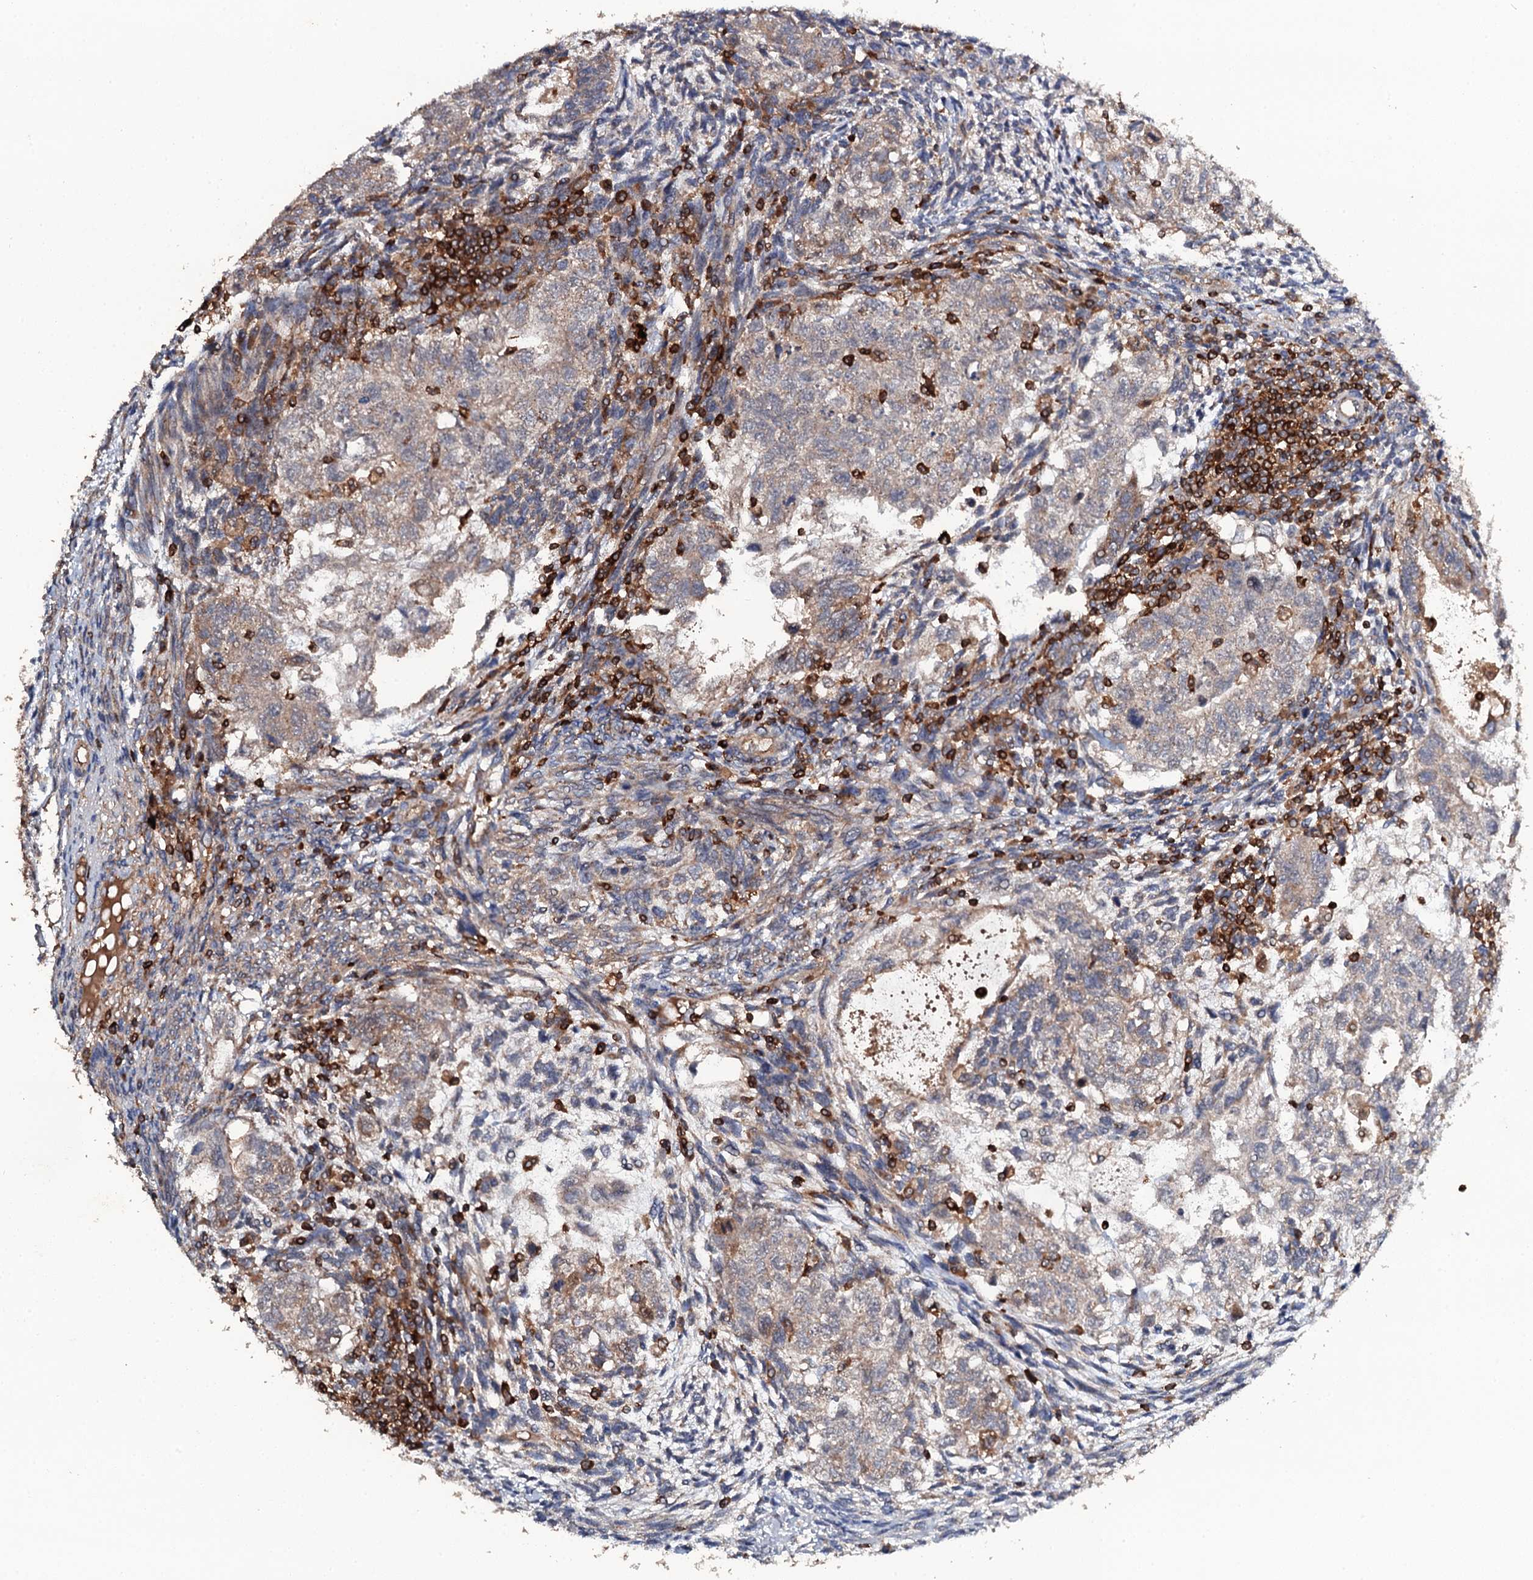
{"staining": {"intensity": "weak", "quantity": "25%-75%", "location": "cytoplasmic/membranous"}, "tissue": "testis cancer", "cell_type": "Tumor cells", "image_type": "cancer", "snomed": [{"axis": "morphology", "description": "Carcinoma, Embryonal, NOS"}, {"axis": "topography", "description": "Testis"}], "caption": "High-magnification brightfield microscopy of embryonal carcinoma (testis) stained with DAB (brown) and counterstained with hematoxylin (blue). tumor cells exhibit weak cytoplasmic/membranous expression is present in approximately25%-75% of cells.", "gene": "GRK2", "patient": {"sex": "male", "age": 37}}